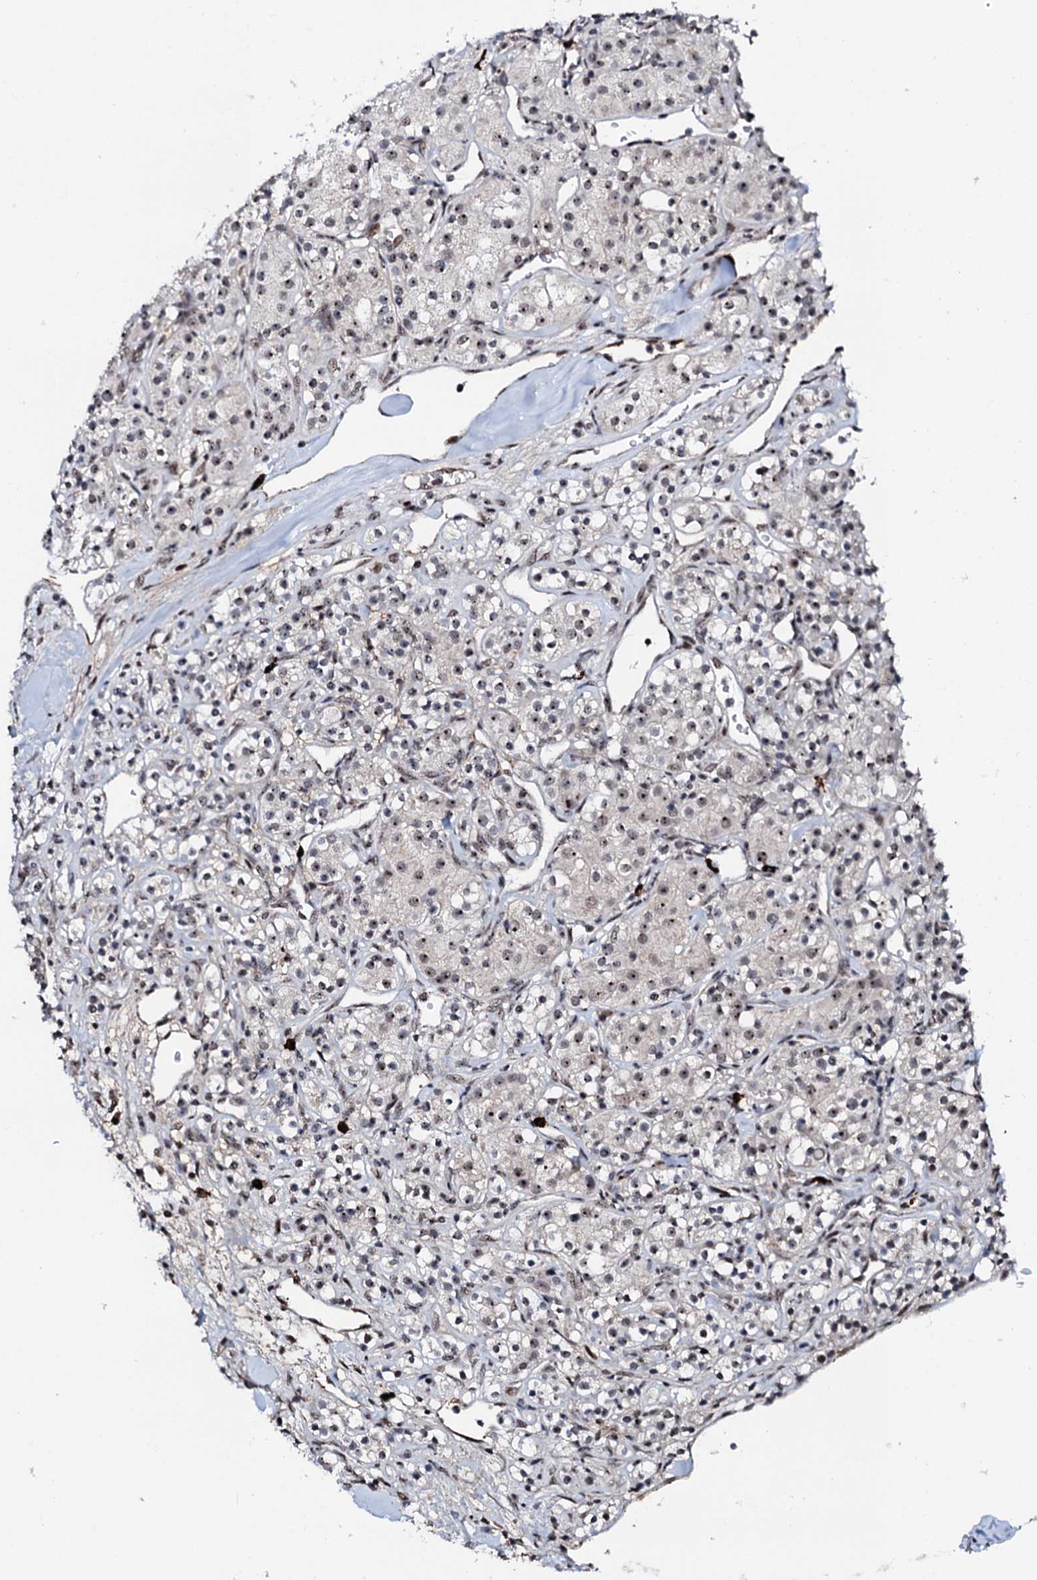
{"staining": {"intensity": "weak", "quantity": ">75%", "location": "nuclear"}, "tissue": "renal cancer", "cell_type": "Tumor cells", "image_type": "cancer", "snomed": [{"axis": "morphology", "description": "Adenocarcinoma, NOS"}, {"axis": "topography", "description": "Kidney"}], "caption": "Adenocarcinoma (renal) was stained to show a protein in brown. There is low levels of weak nuclear staining in about >75% of tumor cells. Nuclei are stained in blue.", "gene": "NEUROG3", "patient": {"sex": "male", "age": 77}}